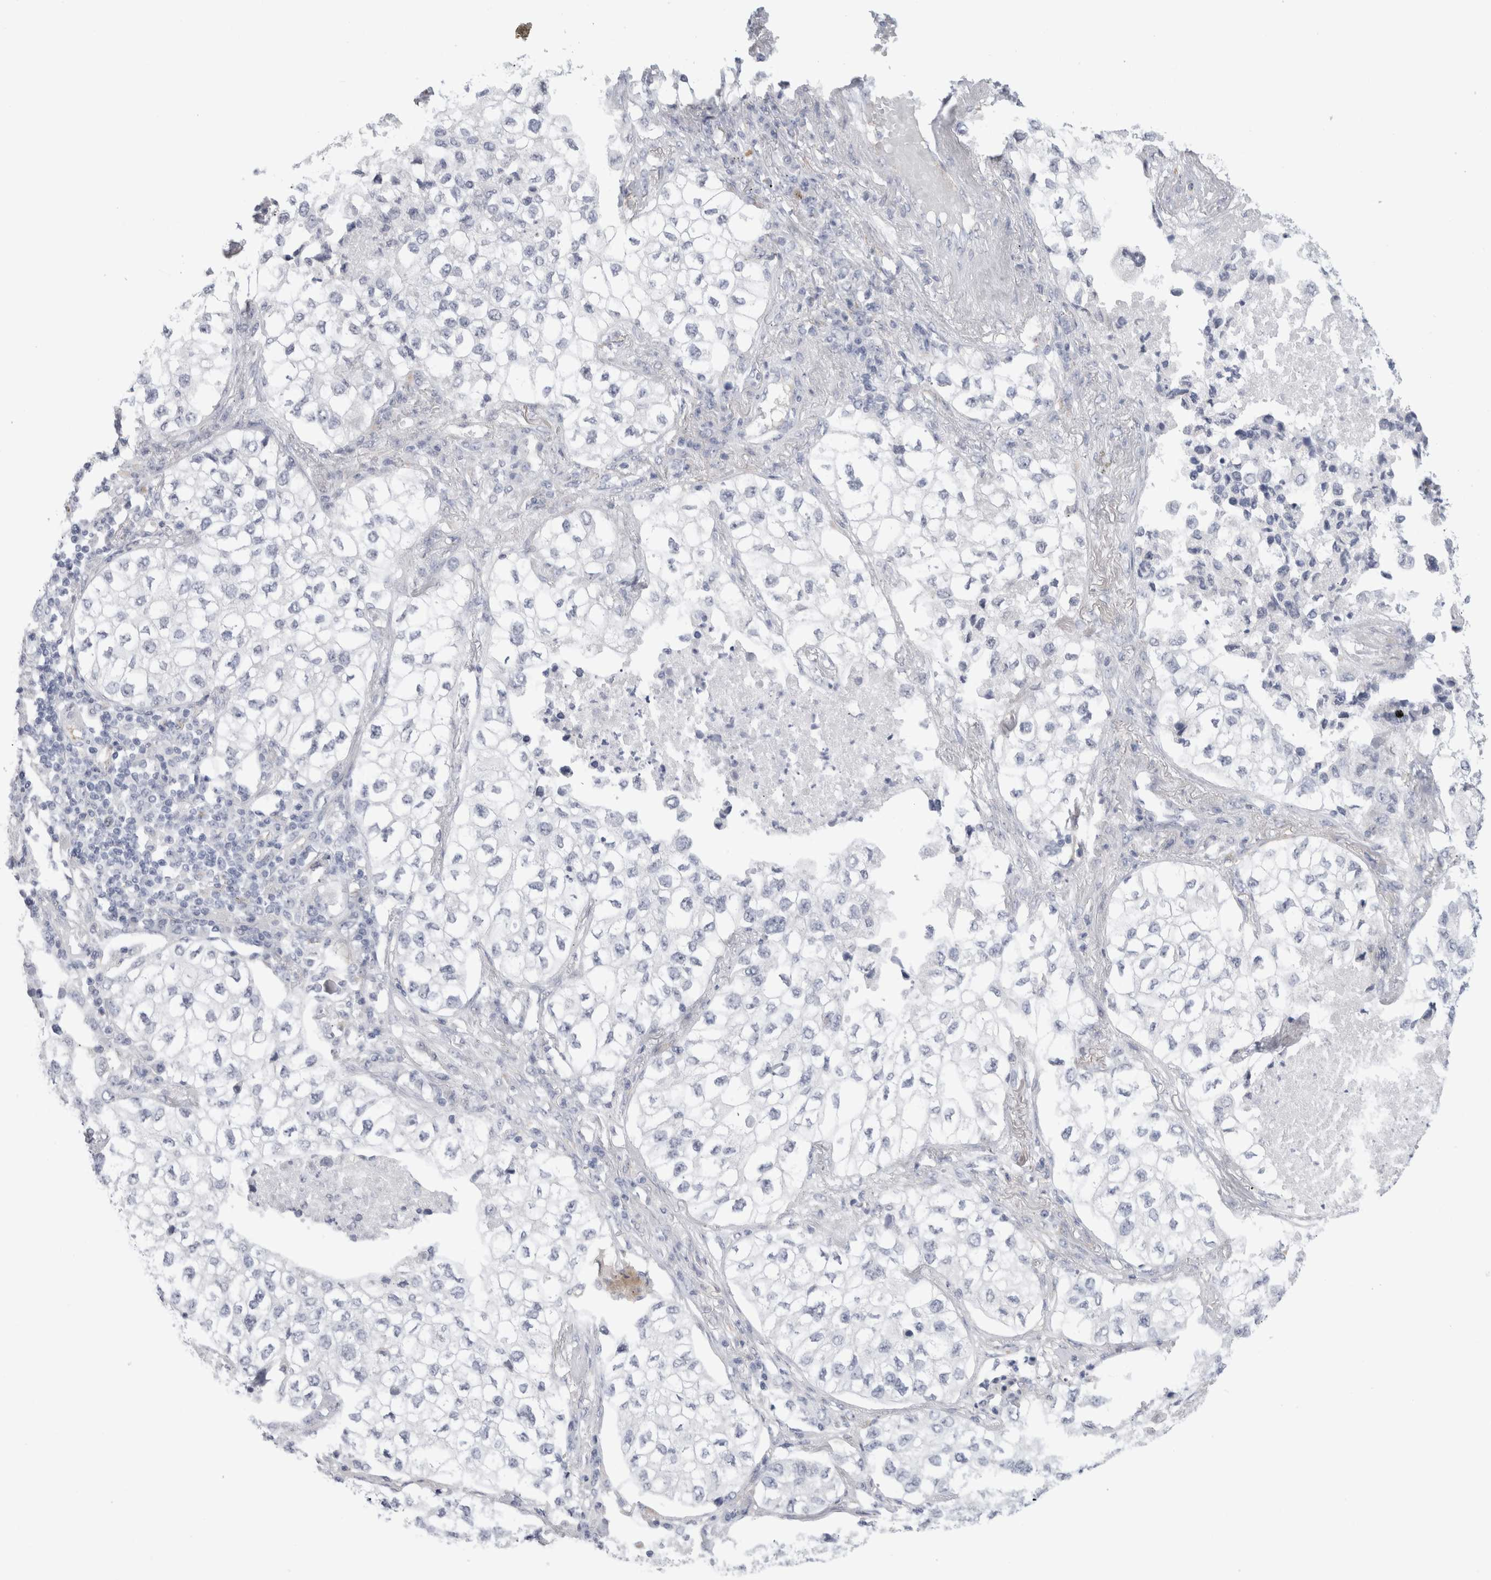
{"staining": {"intensity": "negative", "quantity": "none", "location": "none"}, "tissue": "lung cancer", "cell_type": "Tumor cells", "image_type": "cancer", "snomed": [{"axis": "morphology", "description": "Adenocarcinoma, NOS"}, {"axis": "topography", "description": "Lung"}], "caption": "An immunohistochemistry image of adenocarcinoma (lung) is shown. There is no staining in tumor cells of adenocarcinoma (lung).", "gene": "ANKMY1", "patient": {"sex": "male", "age": 63}}